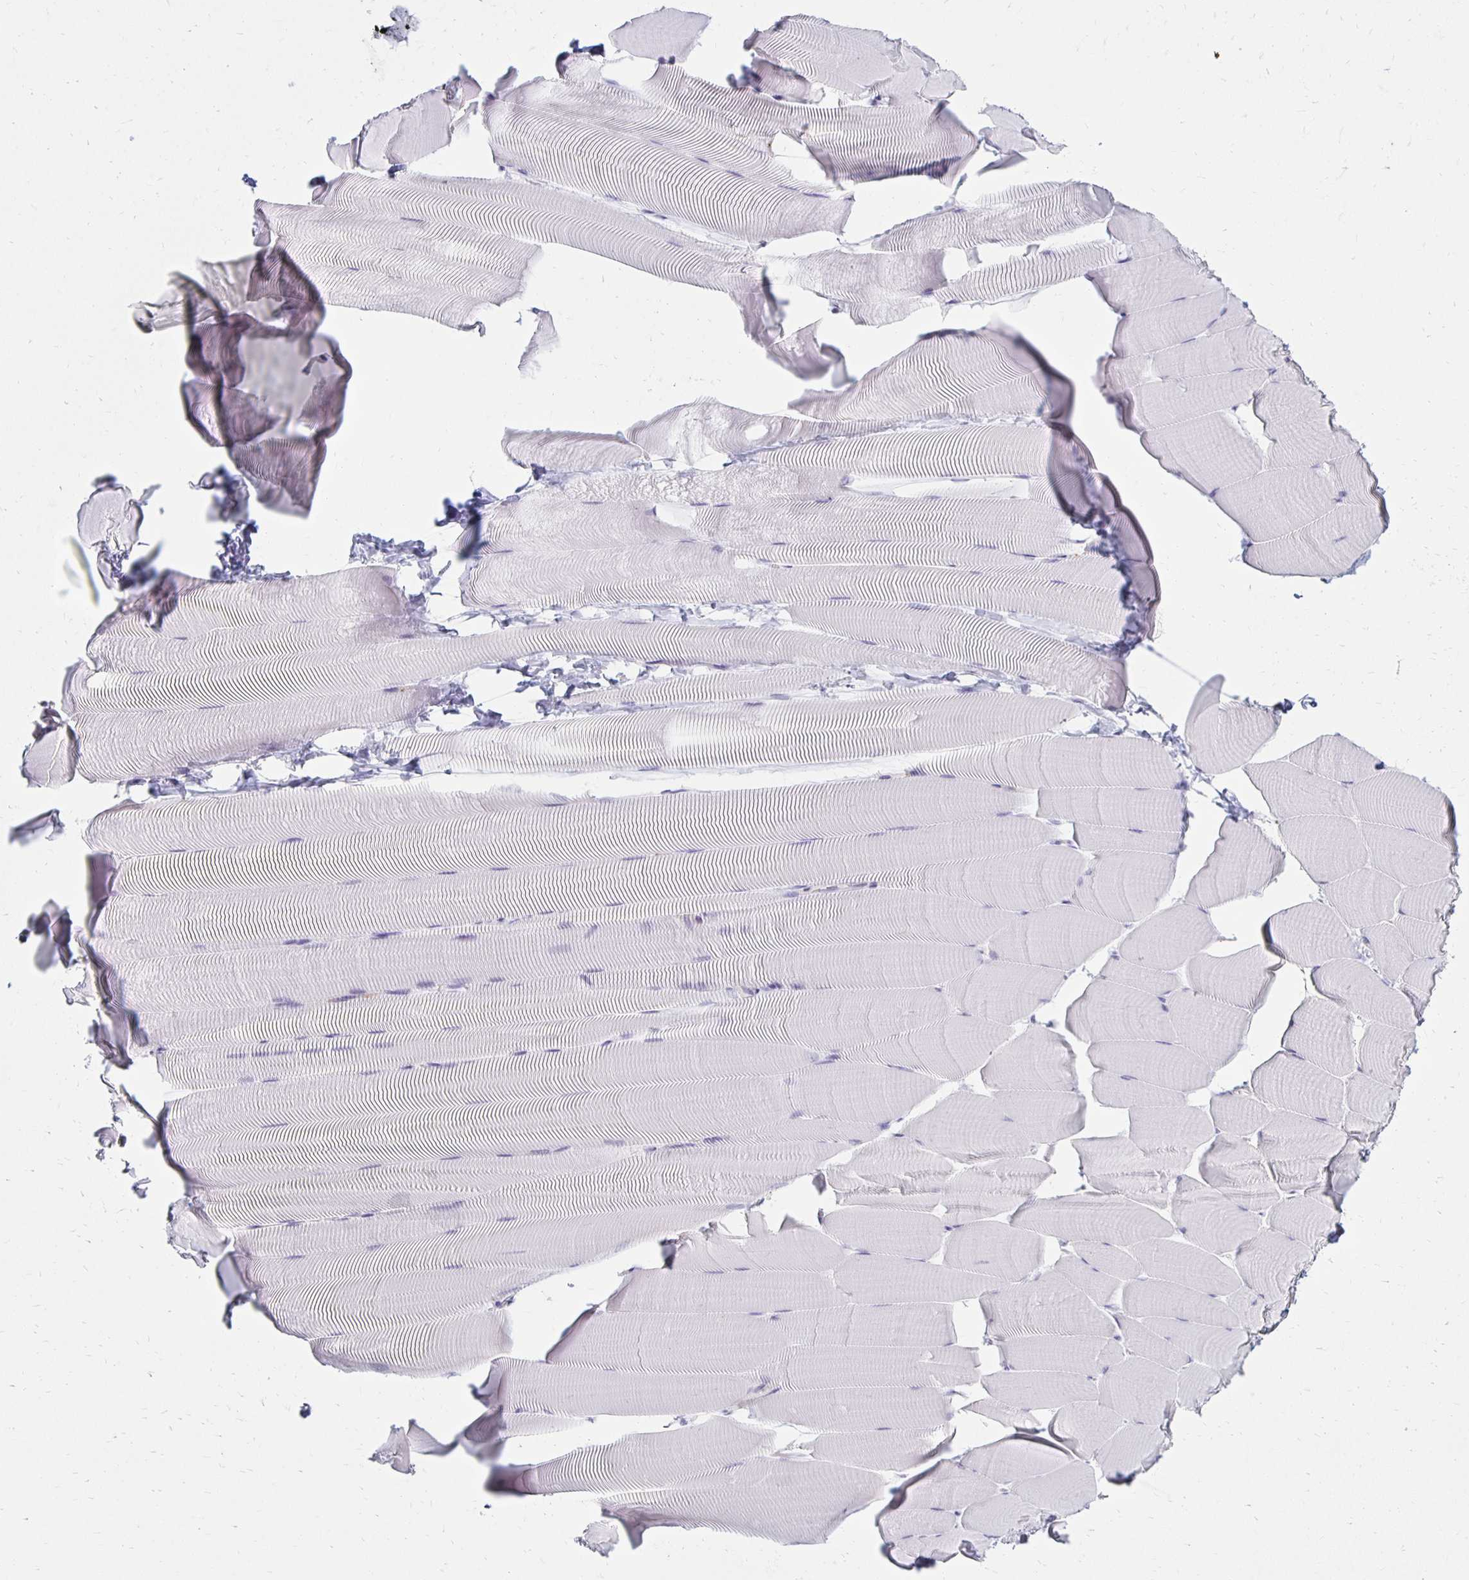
{"staining": {"intensity": "negative", "quantity": "none", "location": "none"}, "tissue": "skeletal muscle", "cell_type": "Myocytes", "image_type": "normal", "snomed": [{"axis": "morphology", "description": "Normal tissue, NOS"}, {"axis": "topography", "description": "Skeletal muscle"}], "caption": "Unremarkable skeletal muscle was stained to show a protein in brown. There is no significant expression in myocytes. (DAB immunohistochemistry (IHC) with hematoxylin counter stain).", "gene": "CCL21", "patient": {"sex": "male", "age": 25}}